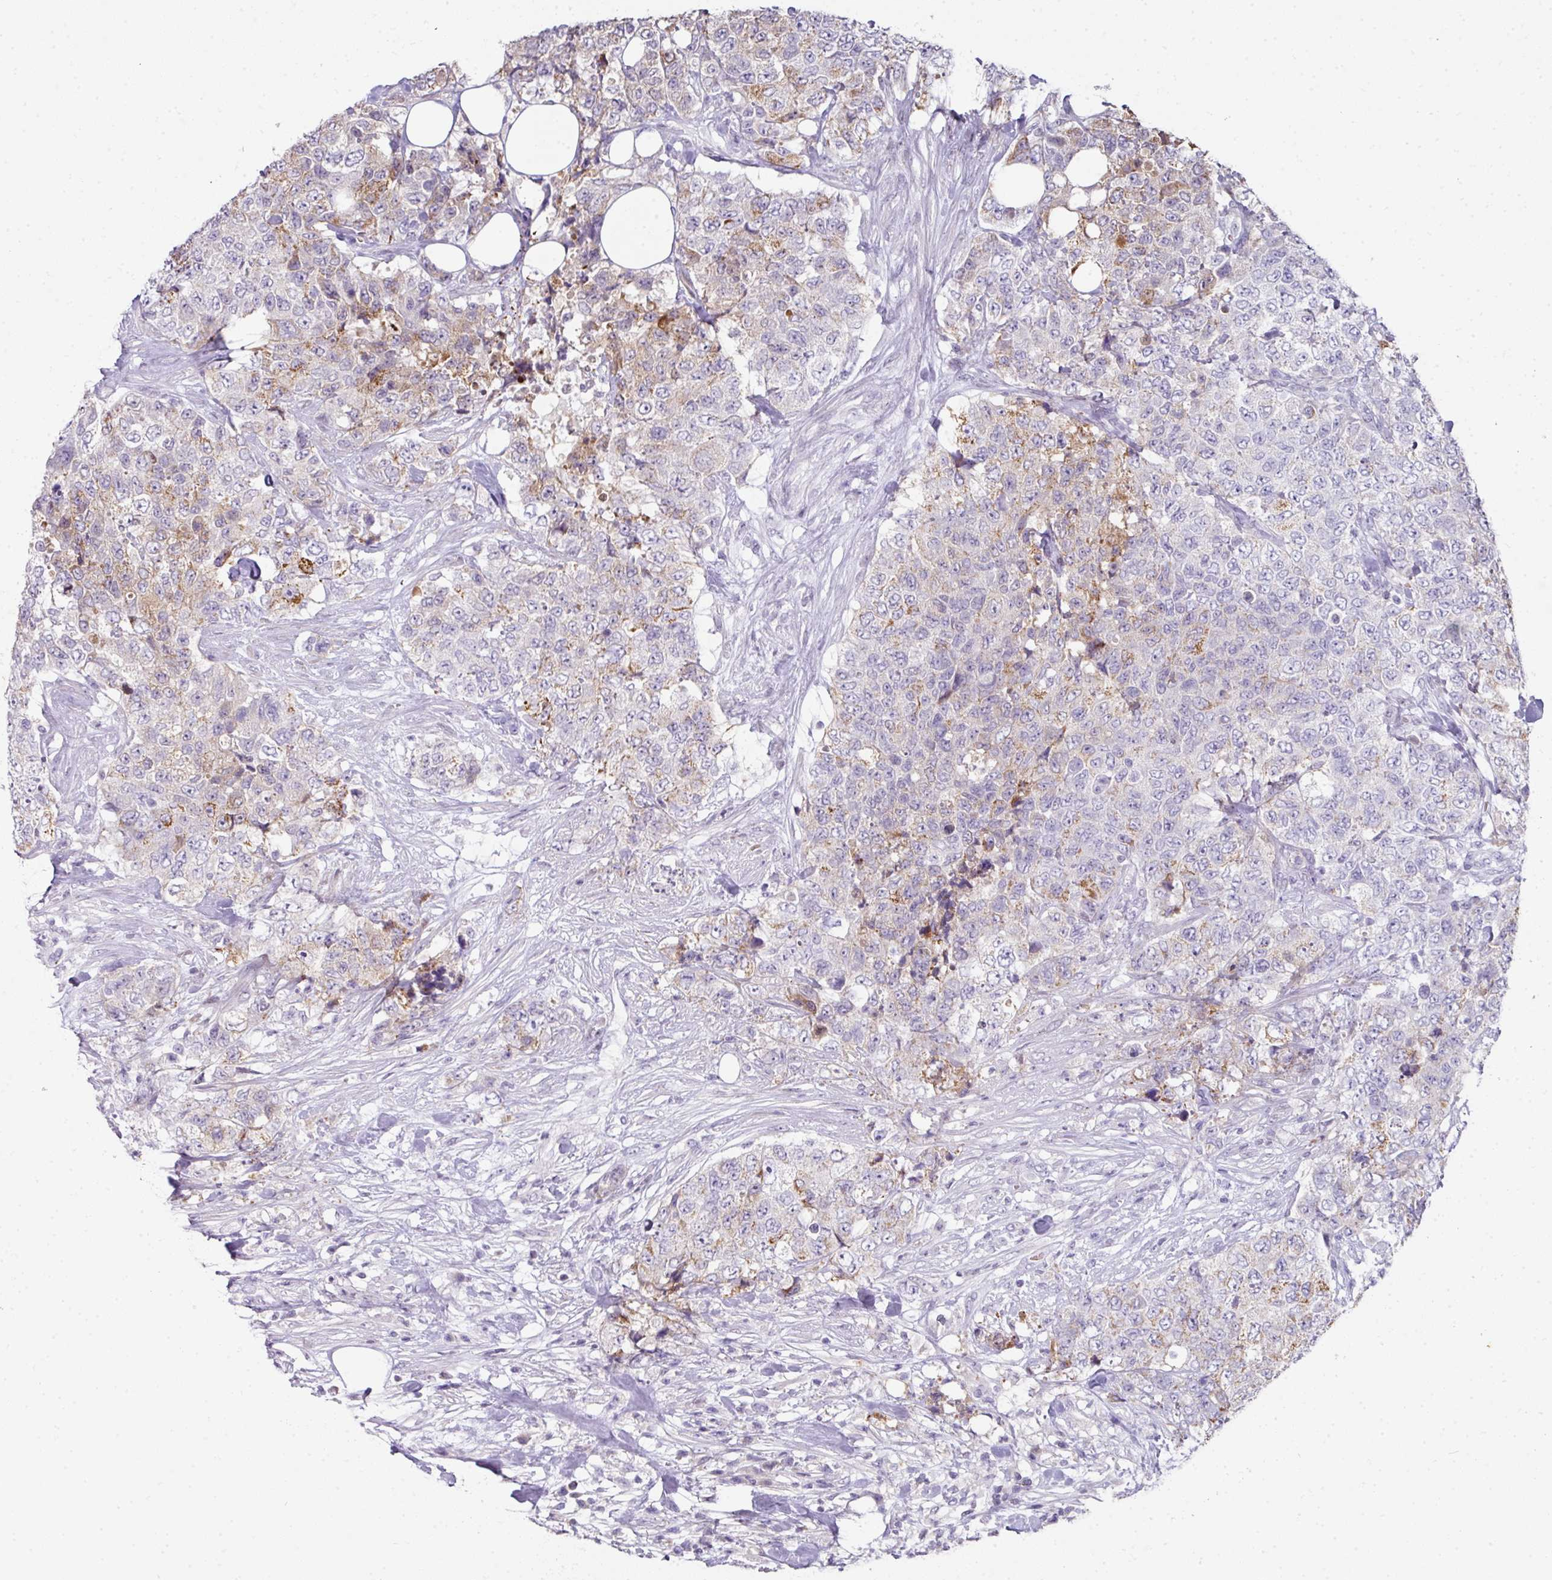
{"staining": {"intensity": "weak", "quantity": "<25%", "location": "cytoplasmic/membranous"}, "tissue": "urothelial cancer", "cell_type": "Tumor cells", "image_type": "cancer", "snomed": [{"axis": "morphology", "description": "Urothelial carcinoma, High grade"}, {"axis": "topography", "description": "Urinary bladder"}], "caption": "Immunohistochemistry photomicrograph of neoplastic tissue: human urothelial cancer stained with DAB (3,3'-diaminobenzidine) exhibits no significant protein staining in tumor cells. The staining is performed using DAB brown chromogen with nuclei counter-stained in using hematoxylin.", "gene": "ANKRD18A", "patient": {"sex": "female", "age": 78}}